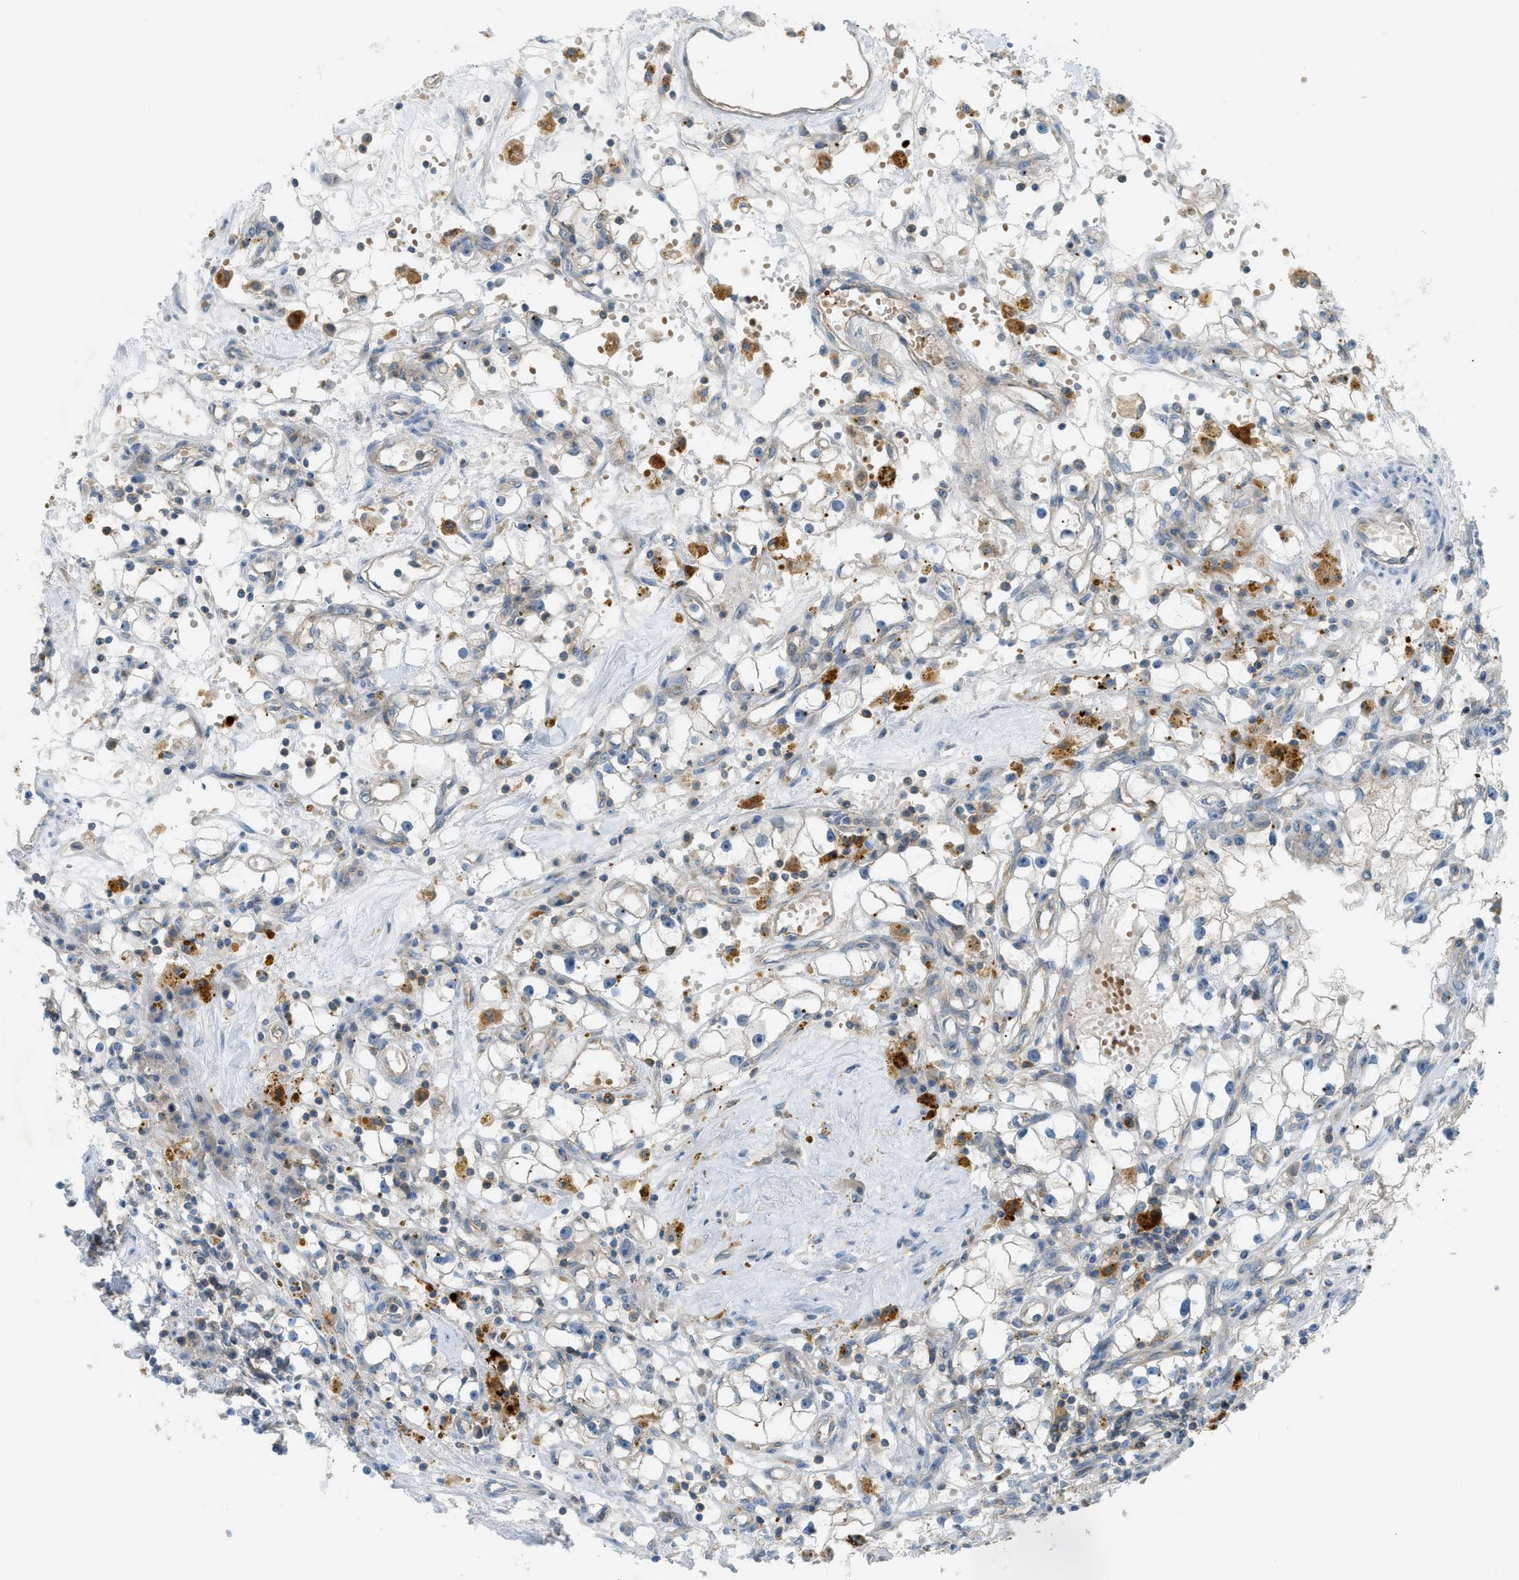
{"staining": {"intensity": "negative", "quantity": "none", "location": "none"}, "tissue": "renal cancer", "cell_type": "Tumor cells", "image_type": "cancer", "snomed": [{"axis": "morphology", "description": "Adenocarcinoma, NOS"}, {"axis": "topography", "description": "Kidney"}], "caption": "An immunohistochemistry (IHC) photomicrograph of renal adenocarcinoma is shown. There is no staining in tumor cells of renal adenocarcinoma.", "gene": "GRK6", "patient": {"sex": "male", "age": 56}}